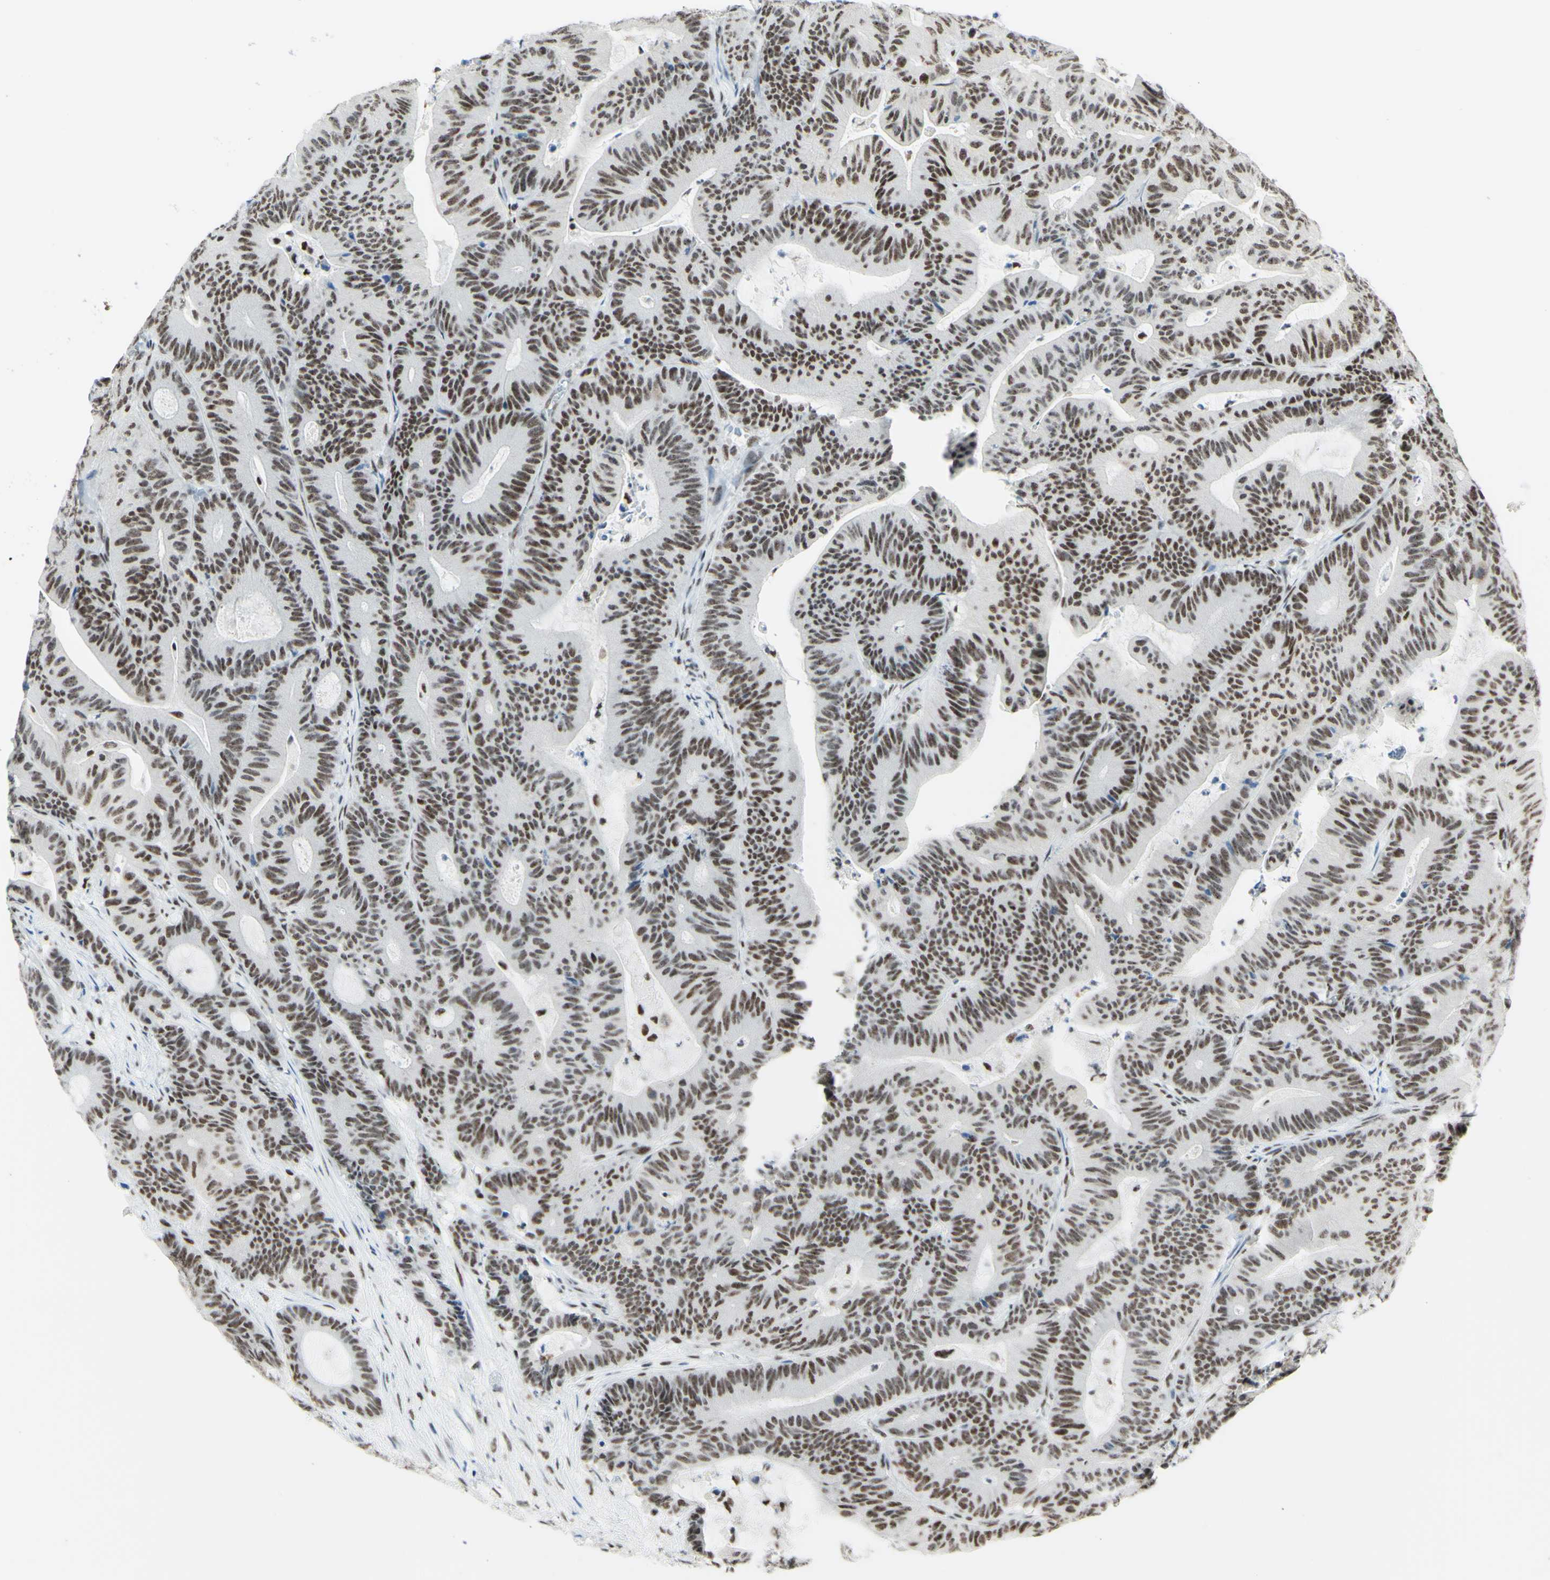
{"staining": {"intensity": "weak", "quantity": "25%-75%", "location": "nuclear"}, "tissue": "colorectal cancer", "cell_type": "Tumor cells", "image_type": "cancer", "snomed": [{"axis": "morphology", "description": "Adenocarcinoma, NOS"}, {"axis": "topography", "description": "Colon"}], "caption": "This is an image of immunohistochemistry (IHC) staining of colorectal adenocarcinoma, which shows weak expression in the nuclear of tumor cells.", "gene": "WTAP", "patient": {"sex": "female", "age": 84}}